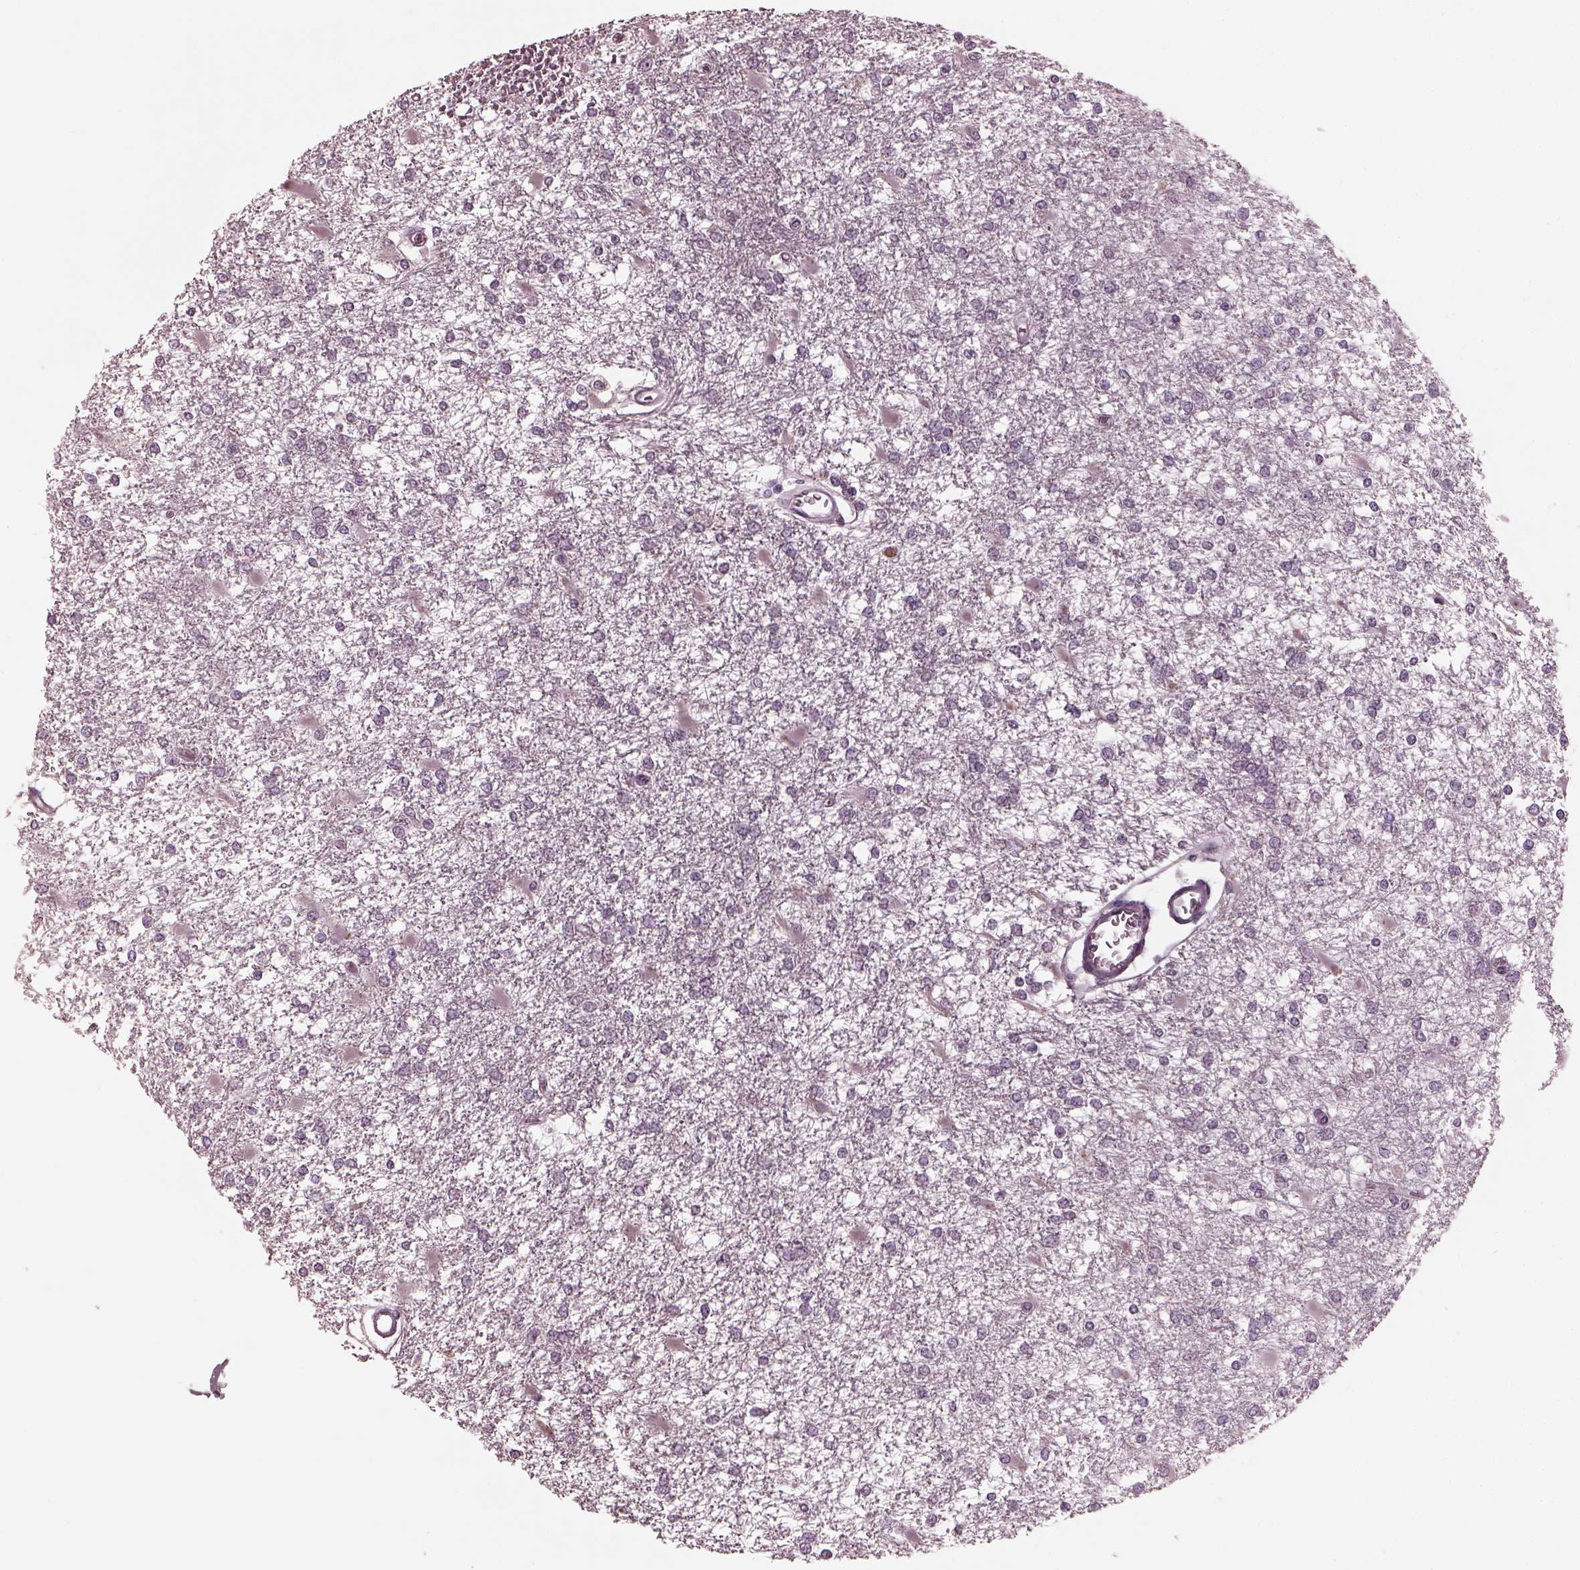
{"staining": {"intensity": "negative", "quantity": "none", "location": "none"}, "tissue": "glioma", "cell_type": "Tumor cells", "image_type": "cancer", "snomed": [{"axis": "morphology", "description": "Glioma, malignant, High grade"}, {"axis": "topography", "description": "Cerebral cortex"}], "caption": "Protein analysis of malignant high-grade glioma shows no significant expression in tumor cells.", "gene": "RCVRN", "patient": {"sex": "male", "age": 79}}